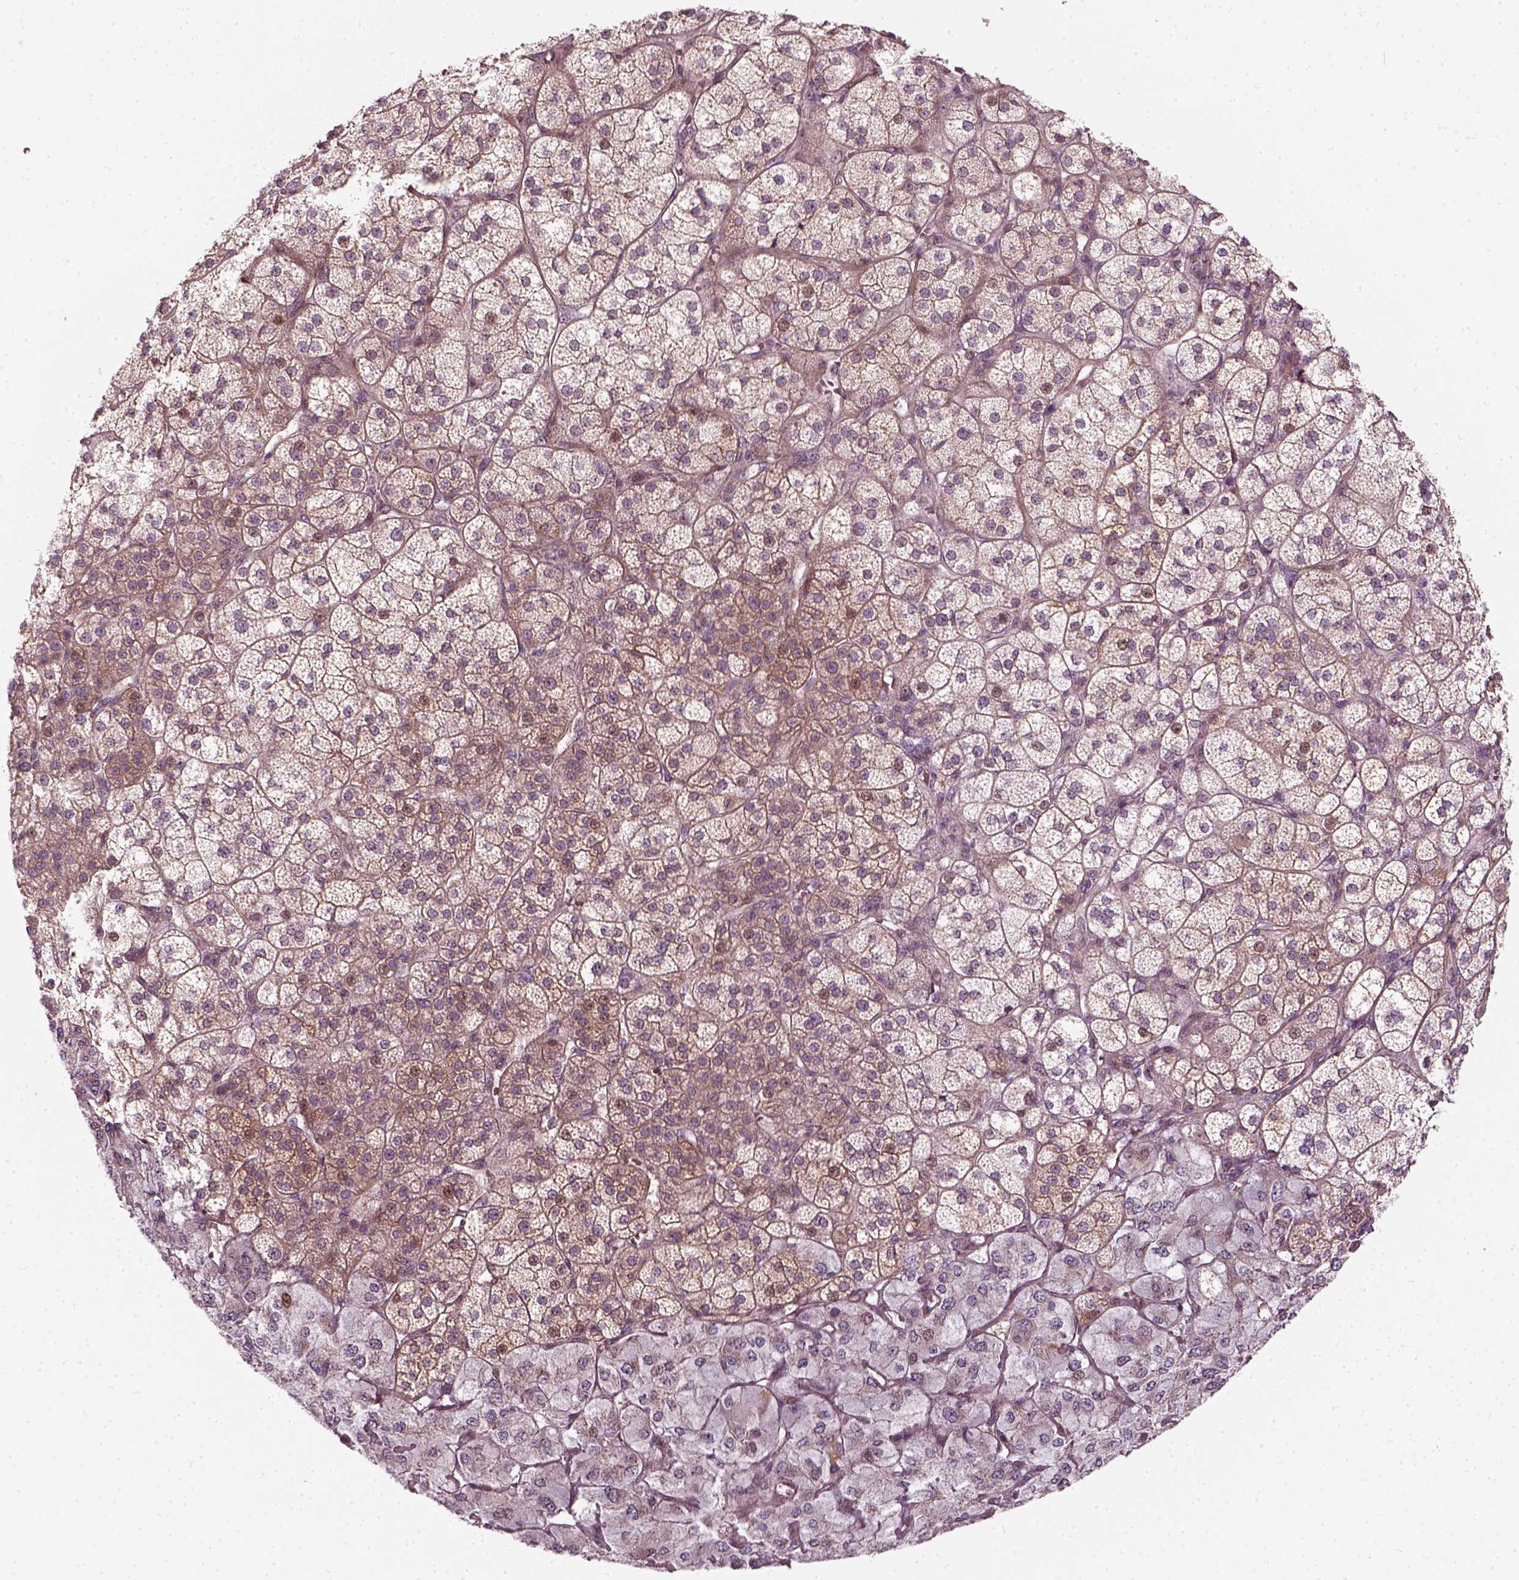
{"staining": {"intensity": "moderate", "quantity": "25%-75%", "location": "cytoplasmic/membranous,nuclear"}, "tissue": "adrenal gland", "cell_type": "Glandular cells", "image_type": "normal", "snomed": [{"axis": "morphology", "description": "Normal tissue, NOS"}, {"axis": "topography", "description": "Adrenal gland"}], "caption": "This histopathology image exhibits immunohistochemistry staining of benign adrenal gland, with medium moderate cytoplasmic/membranous,nuclear expression in approximately 25%-75% of glandular cells.", "gene": "DNASE1L1", "patient": {"sex": "female", "age": 60}}